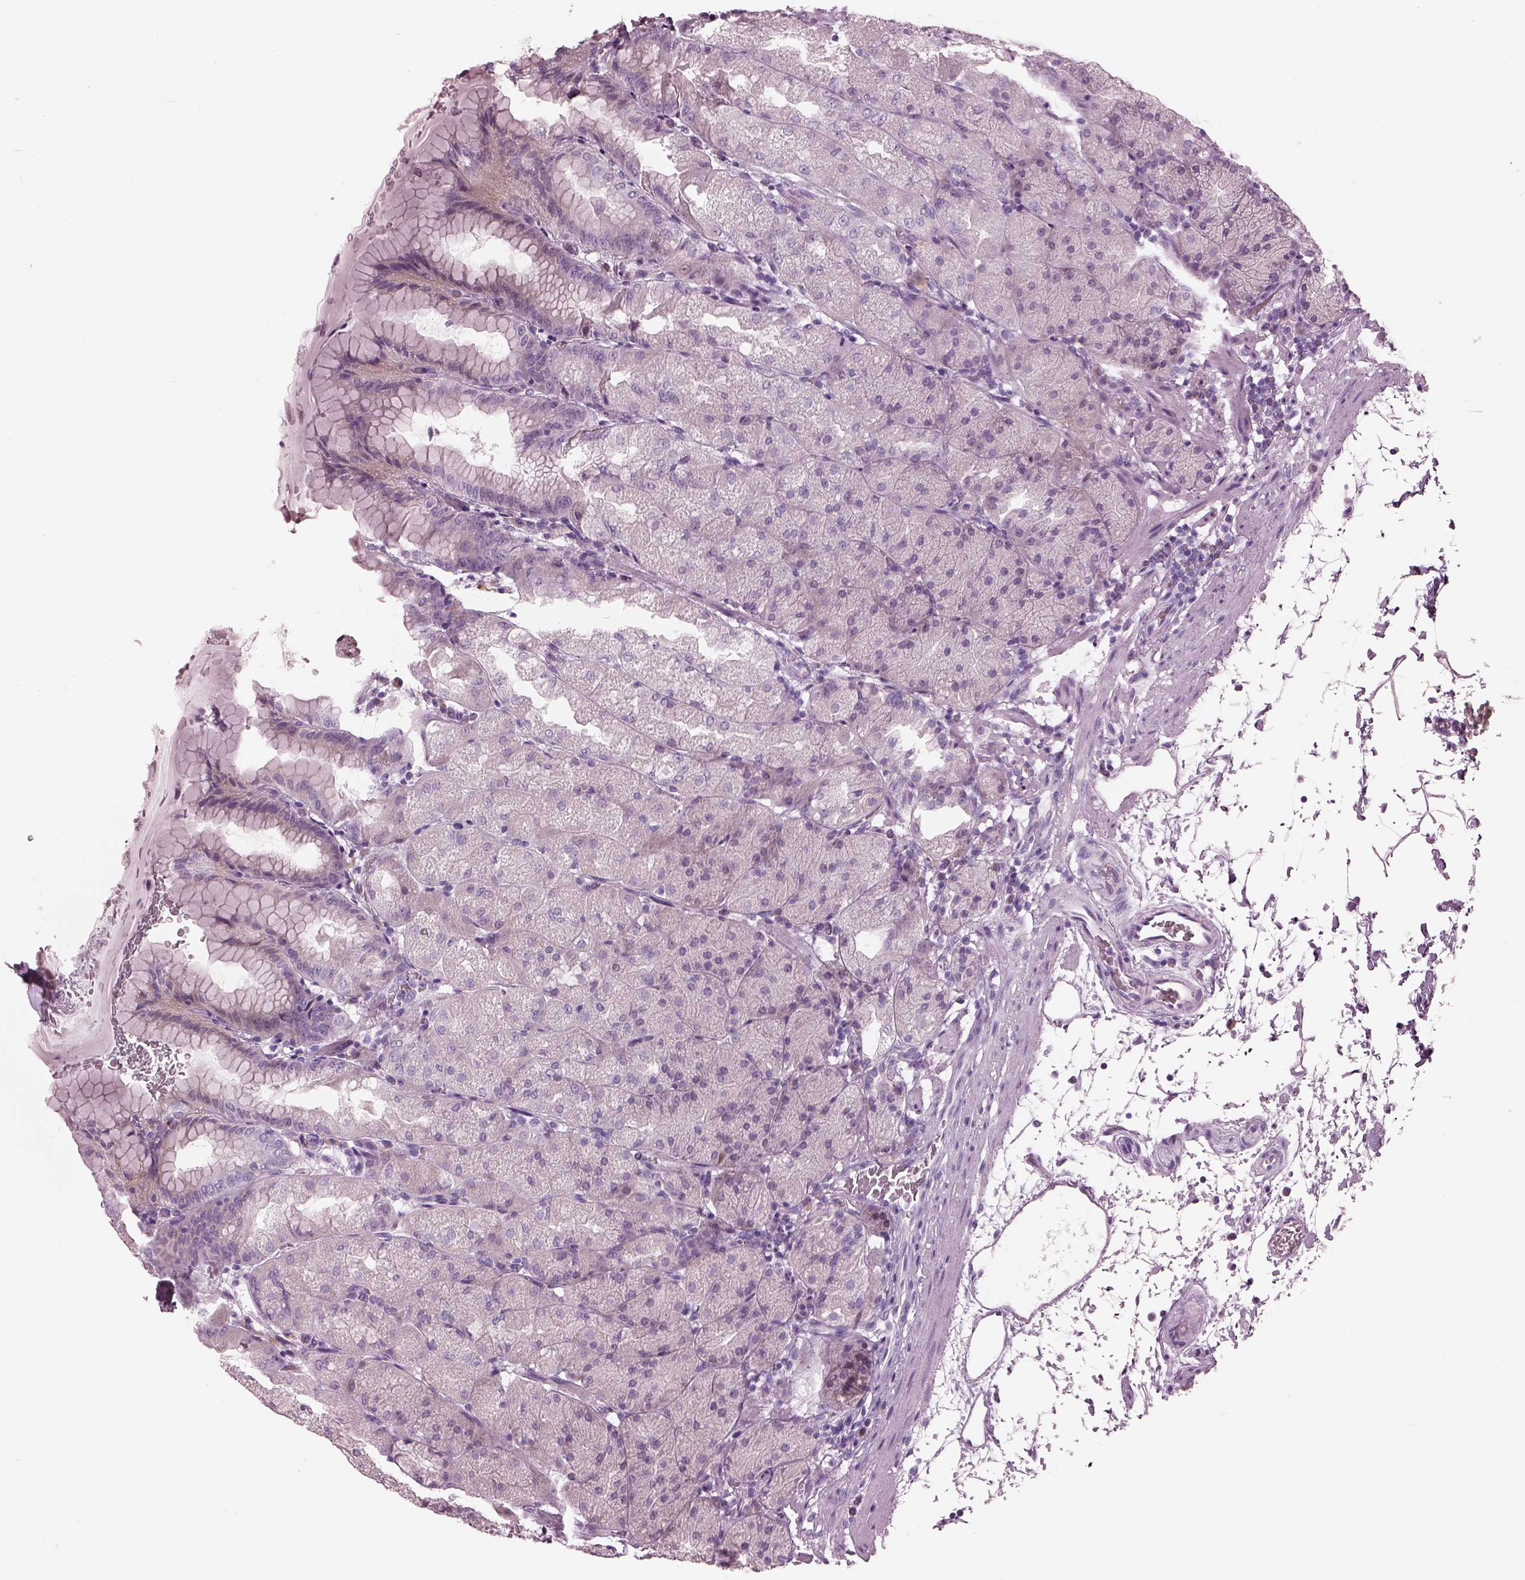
{"staining": {"intensity": "negative", "quantity": "none", "location": "none"}, "tissue": "stomach", "cell_type": "Glandular cells", "image_type": "normal", "snomed": [{"axis": "morphology", "description": "Normal tissue, NOS"}, {"axis": "topography", "description": "Stomach, upper"}, {"axis": "topography", "description": "Stomach"}, {"axis": "topography", "description": "Stomach, lower"}], "caption": "Image shows no protein staining in glandular cells of benign stomach.", "gene": "HYDIN", "patient": {"sex": "male", "age": 62}}